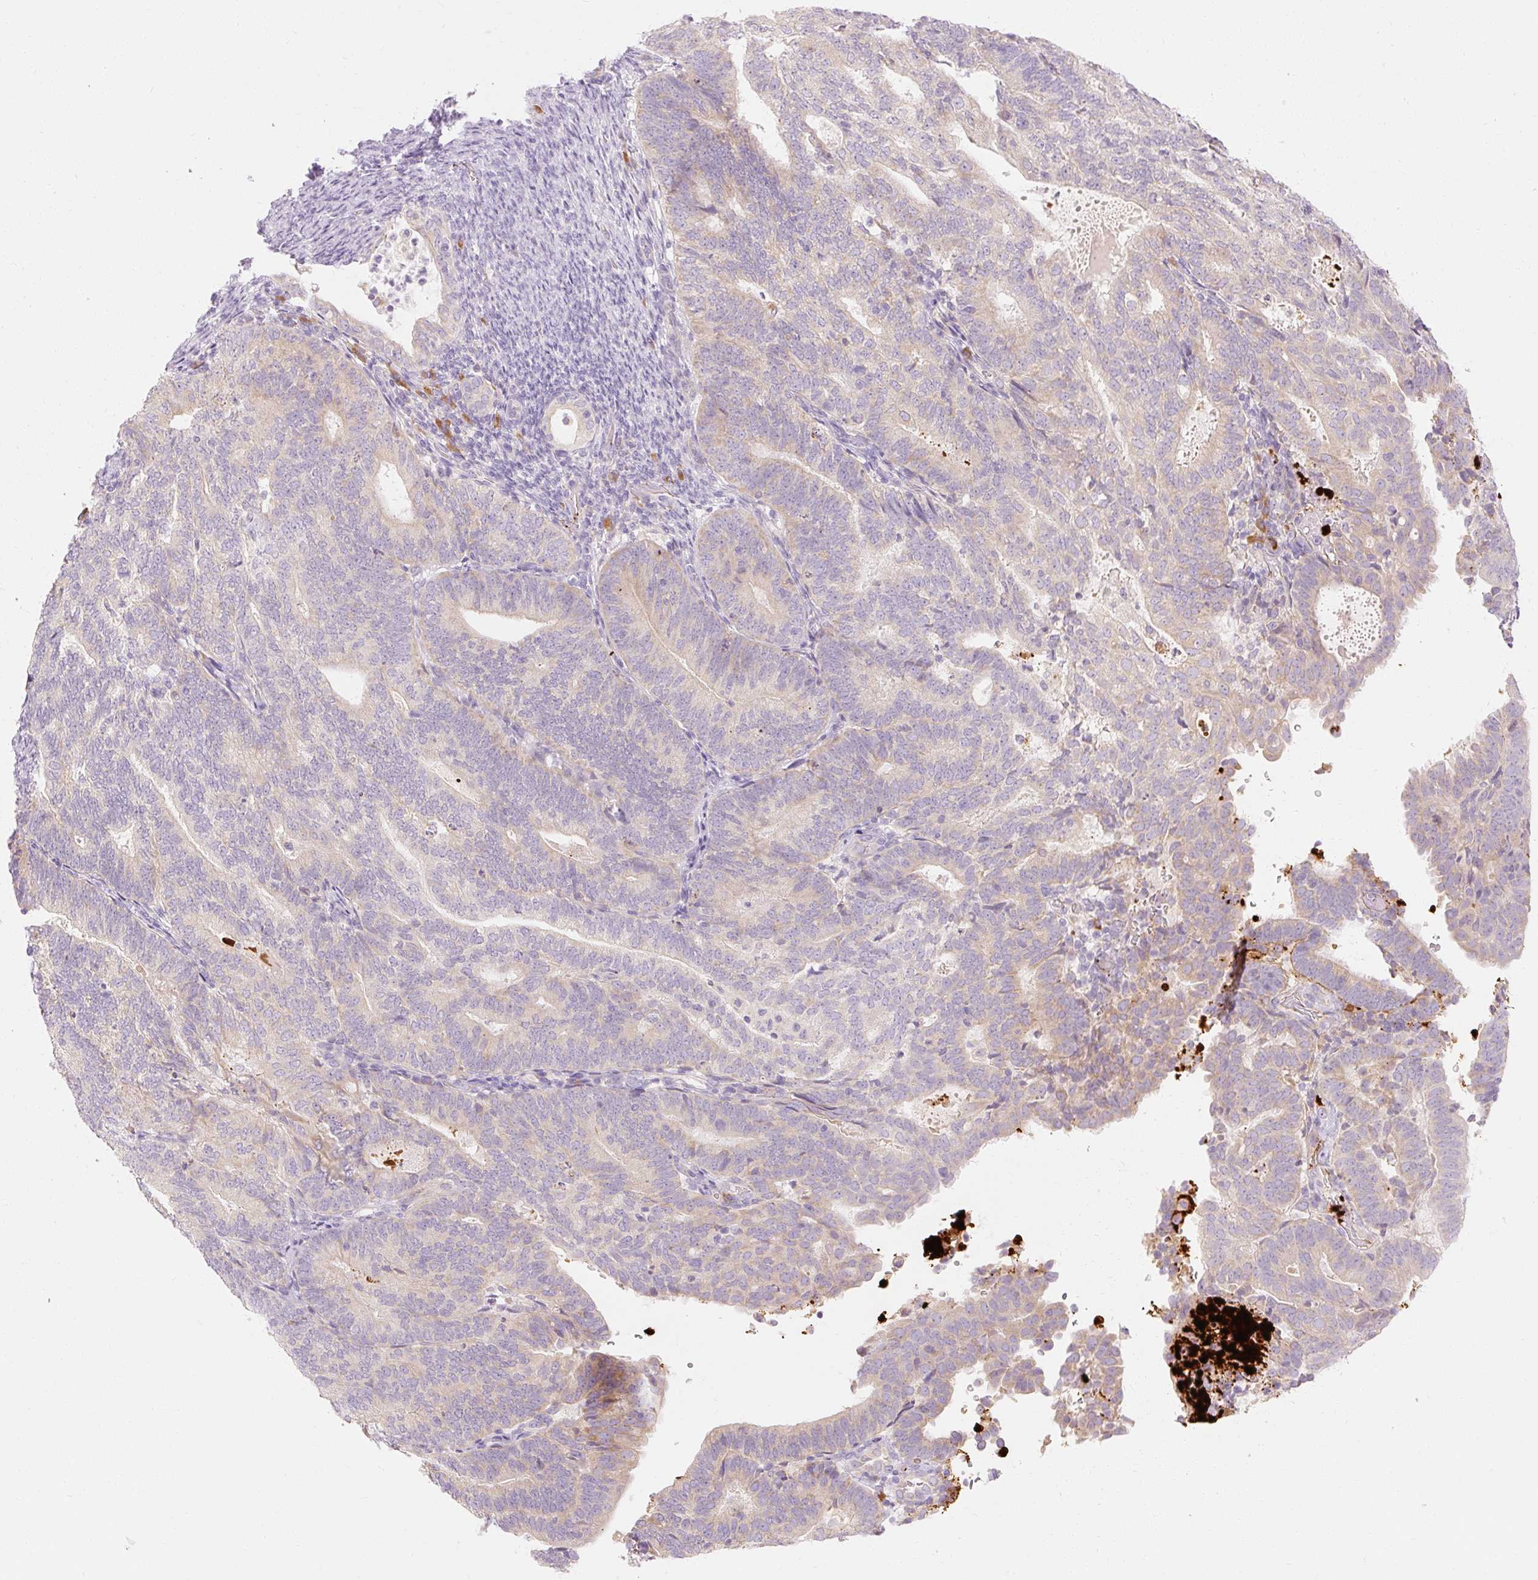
{"staining": {"intensity": "weak", "quantity": "<25%", "location": "cytoplasmic/membranous"}, "tissue": "endometrial cancer", "cell_type": "Tumor cells", "image_type": "cancer", "snomed": [{"axis": "morphology", "description": "Adenocarcinoma, NOS"}, {"axis": "topography", "description": "Endometrium"}], "caption": "IHC image of endometrial cancer (adenocarcinoma) stained for a protein (brown), which reveals no staining in tumor cells.", "gene": "MYO1D", "patient": {"sex": "female", "age": 70}}